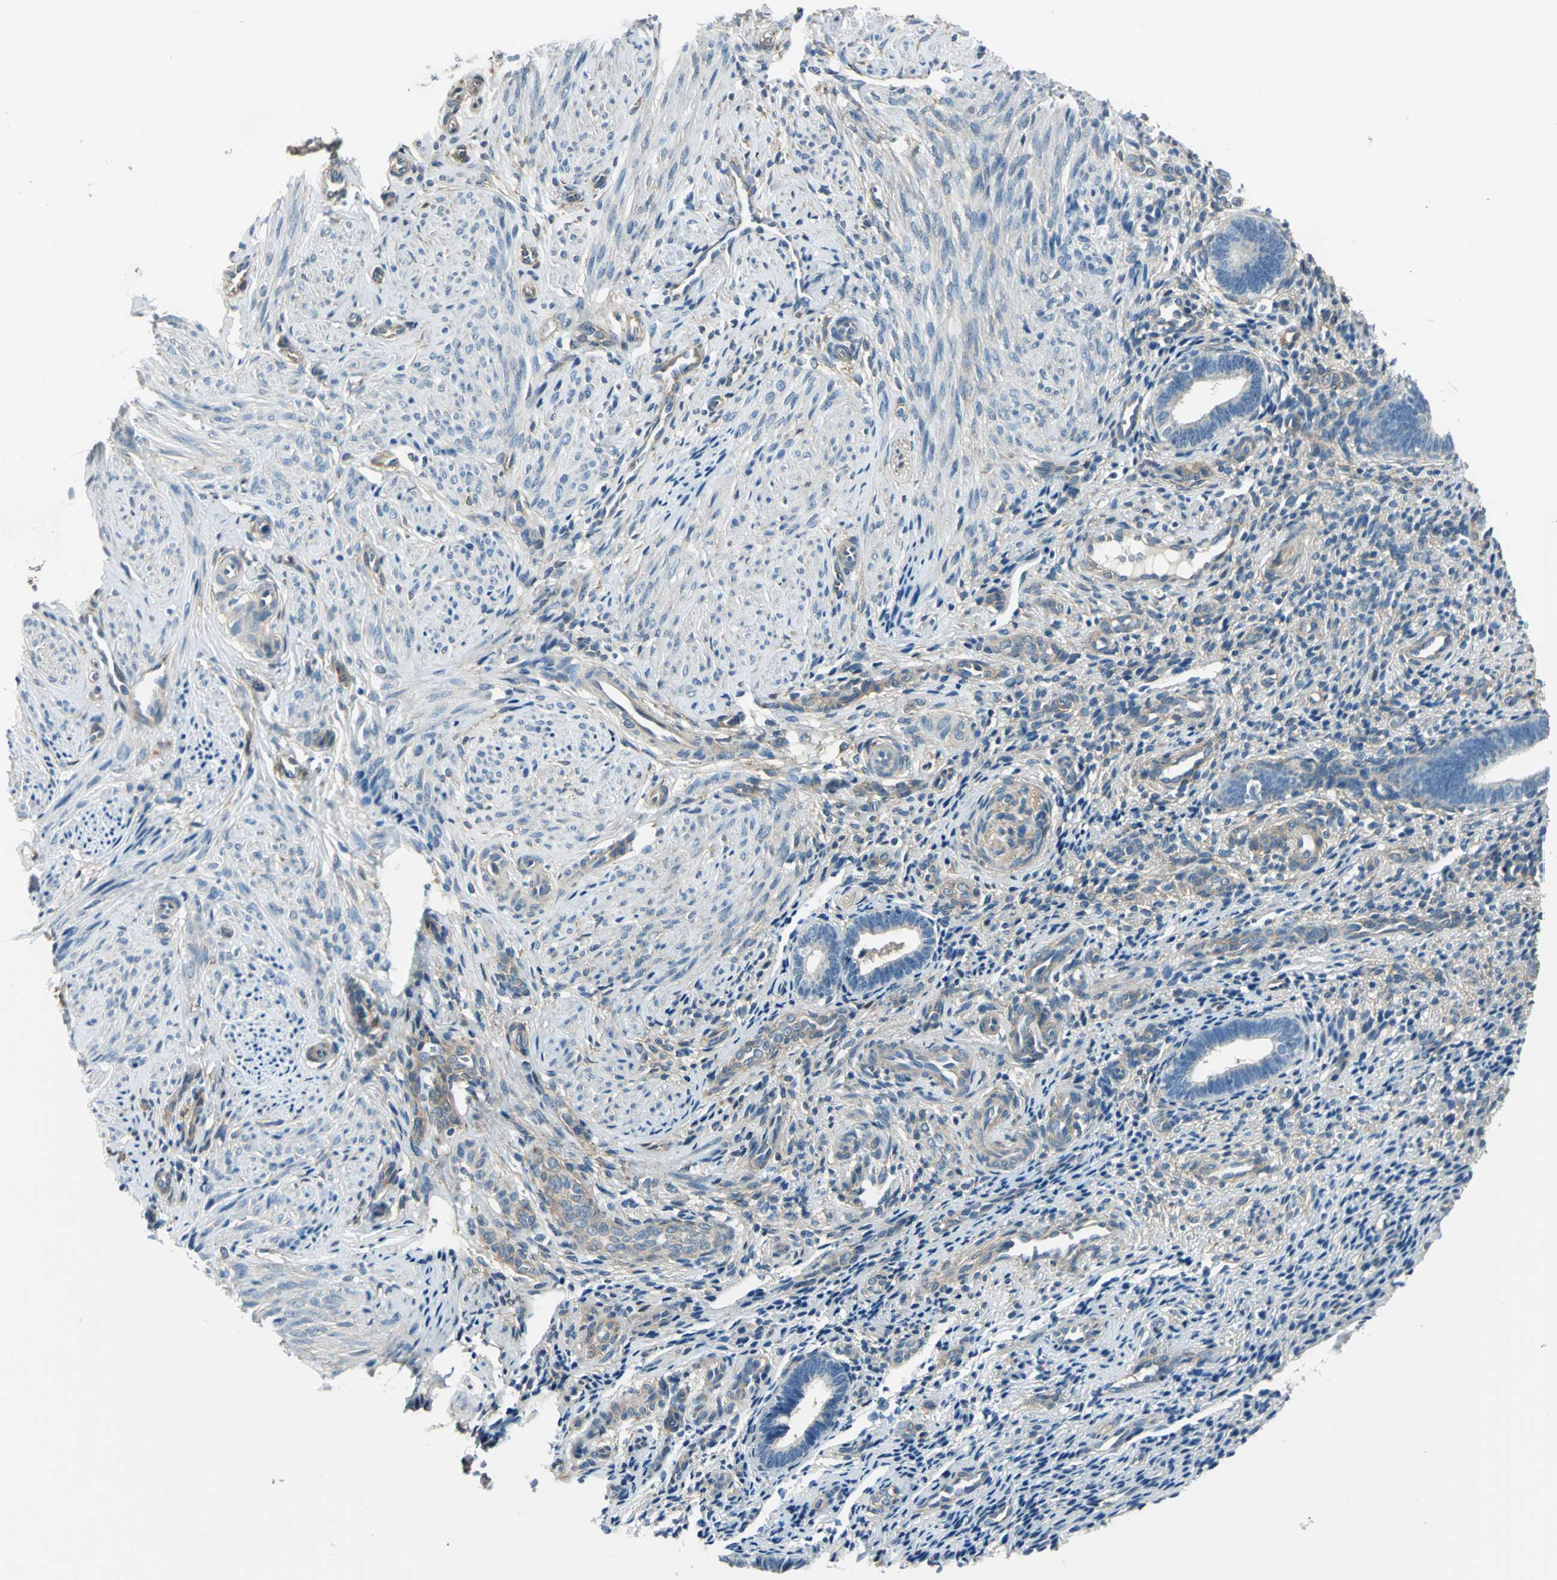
{"staining": {"intensity": "weak", "quantity": "25%-75%", "location": "cytoplasmic/membranous"}, "tissue": "endometrium", "cell_type": "Cells in endometrial stroma", "image_type": "normal", "snomed": [{"axis": "morphology", "description": "Normal tissue, NOS"}, {"axis": "topography", "description": "Endometrium"}], "caption": "A brown stain highlights weak cytoplasmic/membranous expression of a protein in cells in endometrial stroma of unremarkable endometrium. Ihc stains the protein of interest in brown and the nuclei are stained blue.", "gene": "CDC42EP1", "patient": {"sex": "female", "age": 27}}